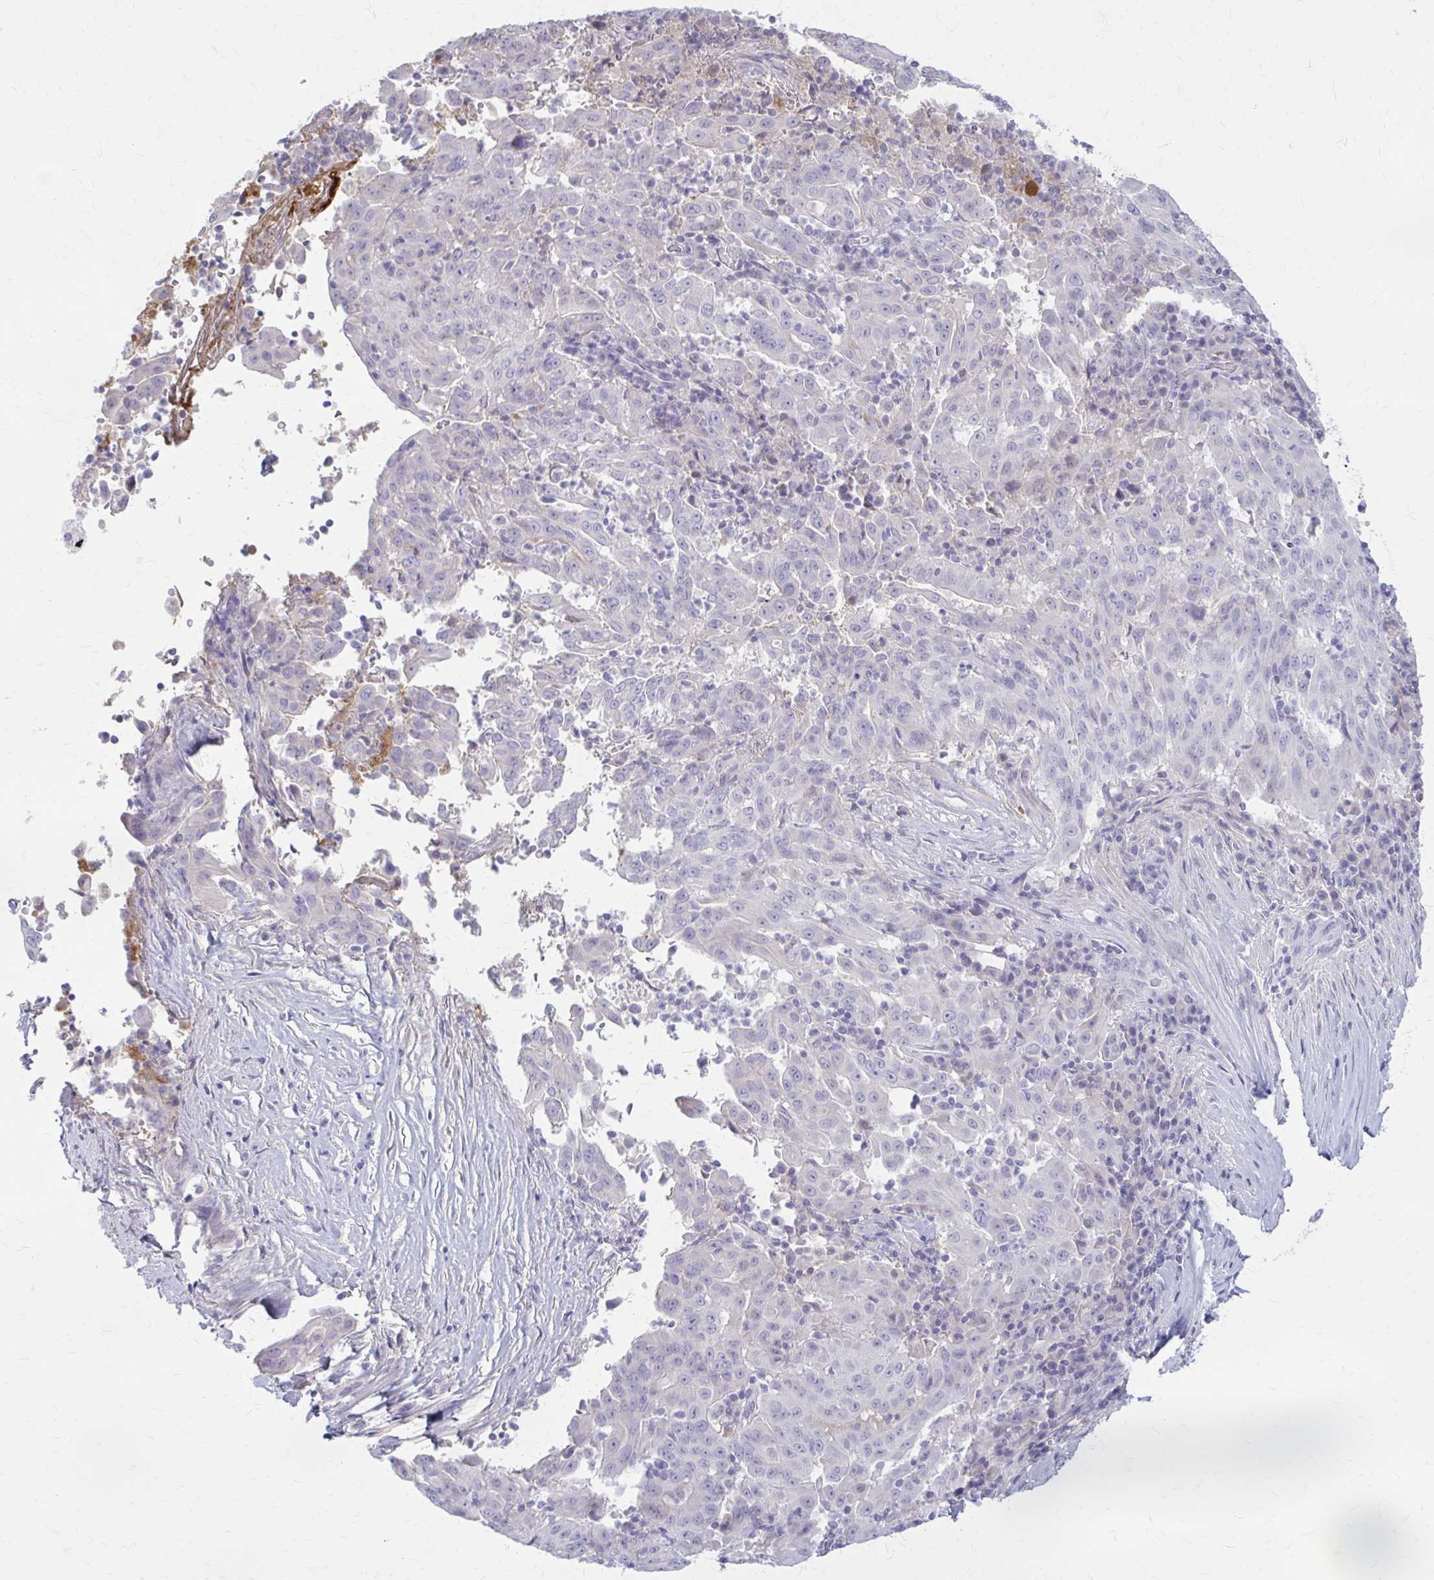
{"staining": {"intensity": "negative", "quantity": "none", "location": "none"}, "tissue": "pancreatic cancer", "cell_type": "Tumor cells", "image_type": "cancer", "snomed": [{"axis": "morphology", "description": "Adenocarcinoma, NOS"}, {"axis": "topography", "description": "Pancreas"}], "caption": "High magnification brightfield microscopy of pancreatic cancer stained with DAB (3,3'-diaminobenzidine) (brown) and counterstained with hematoxylin (blue): tumor cells show no significant staining. (IHC, brightfield microscopy, high magnification).", "gene": "SERPIND1", "patient": {"sex": "male", "age": 63}}